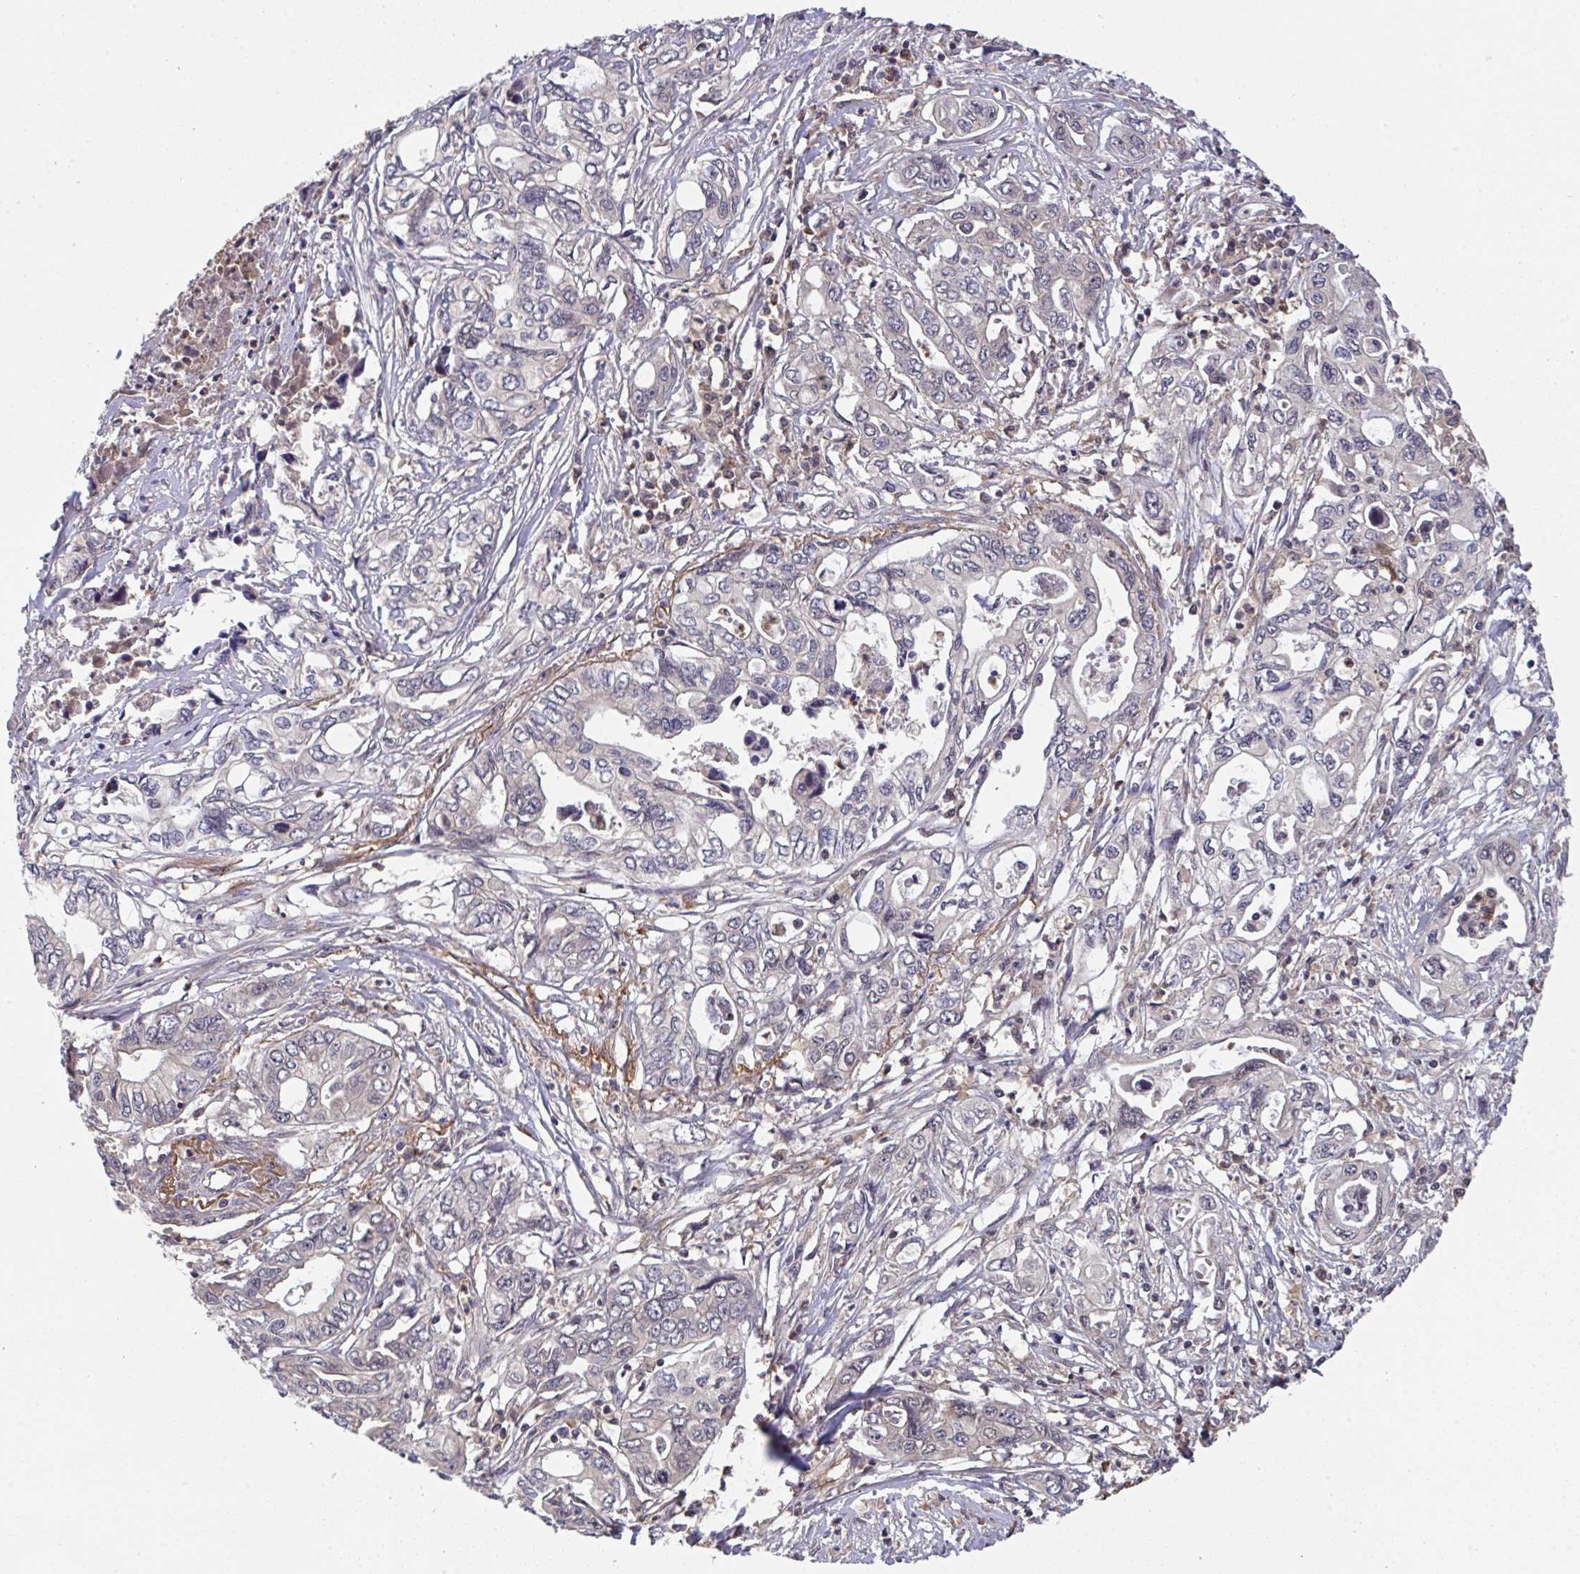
{"staining": {"intensity": "weak", "quantity": "25%-75%", "location": "cytoplasmic/membranous"}, "tissue": "pancreatic cancer", "cell_type": "Tumor cells", "image_type": "cancer", "snomed": [{"axis": "morphology", "description": "Adenocarcinoma, NOS"}, {"axis": "topography", "description": "Pancreas"}], "caption": "Tumor cells exhibit low levels of weak cytoplasmic/membranous positivity in approximately 25%-75% of cells in human adenocarcinoma (pancreatic).", "gene": "TIGAR", "patient": {"sex": "male", "age": 68}}